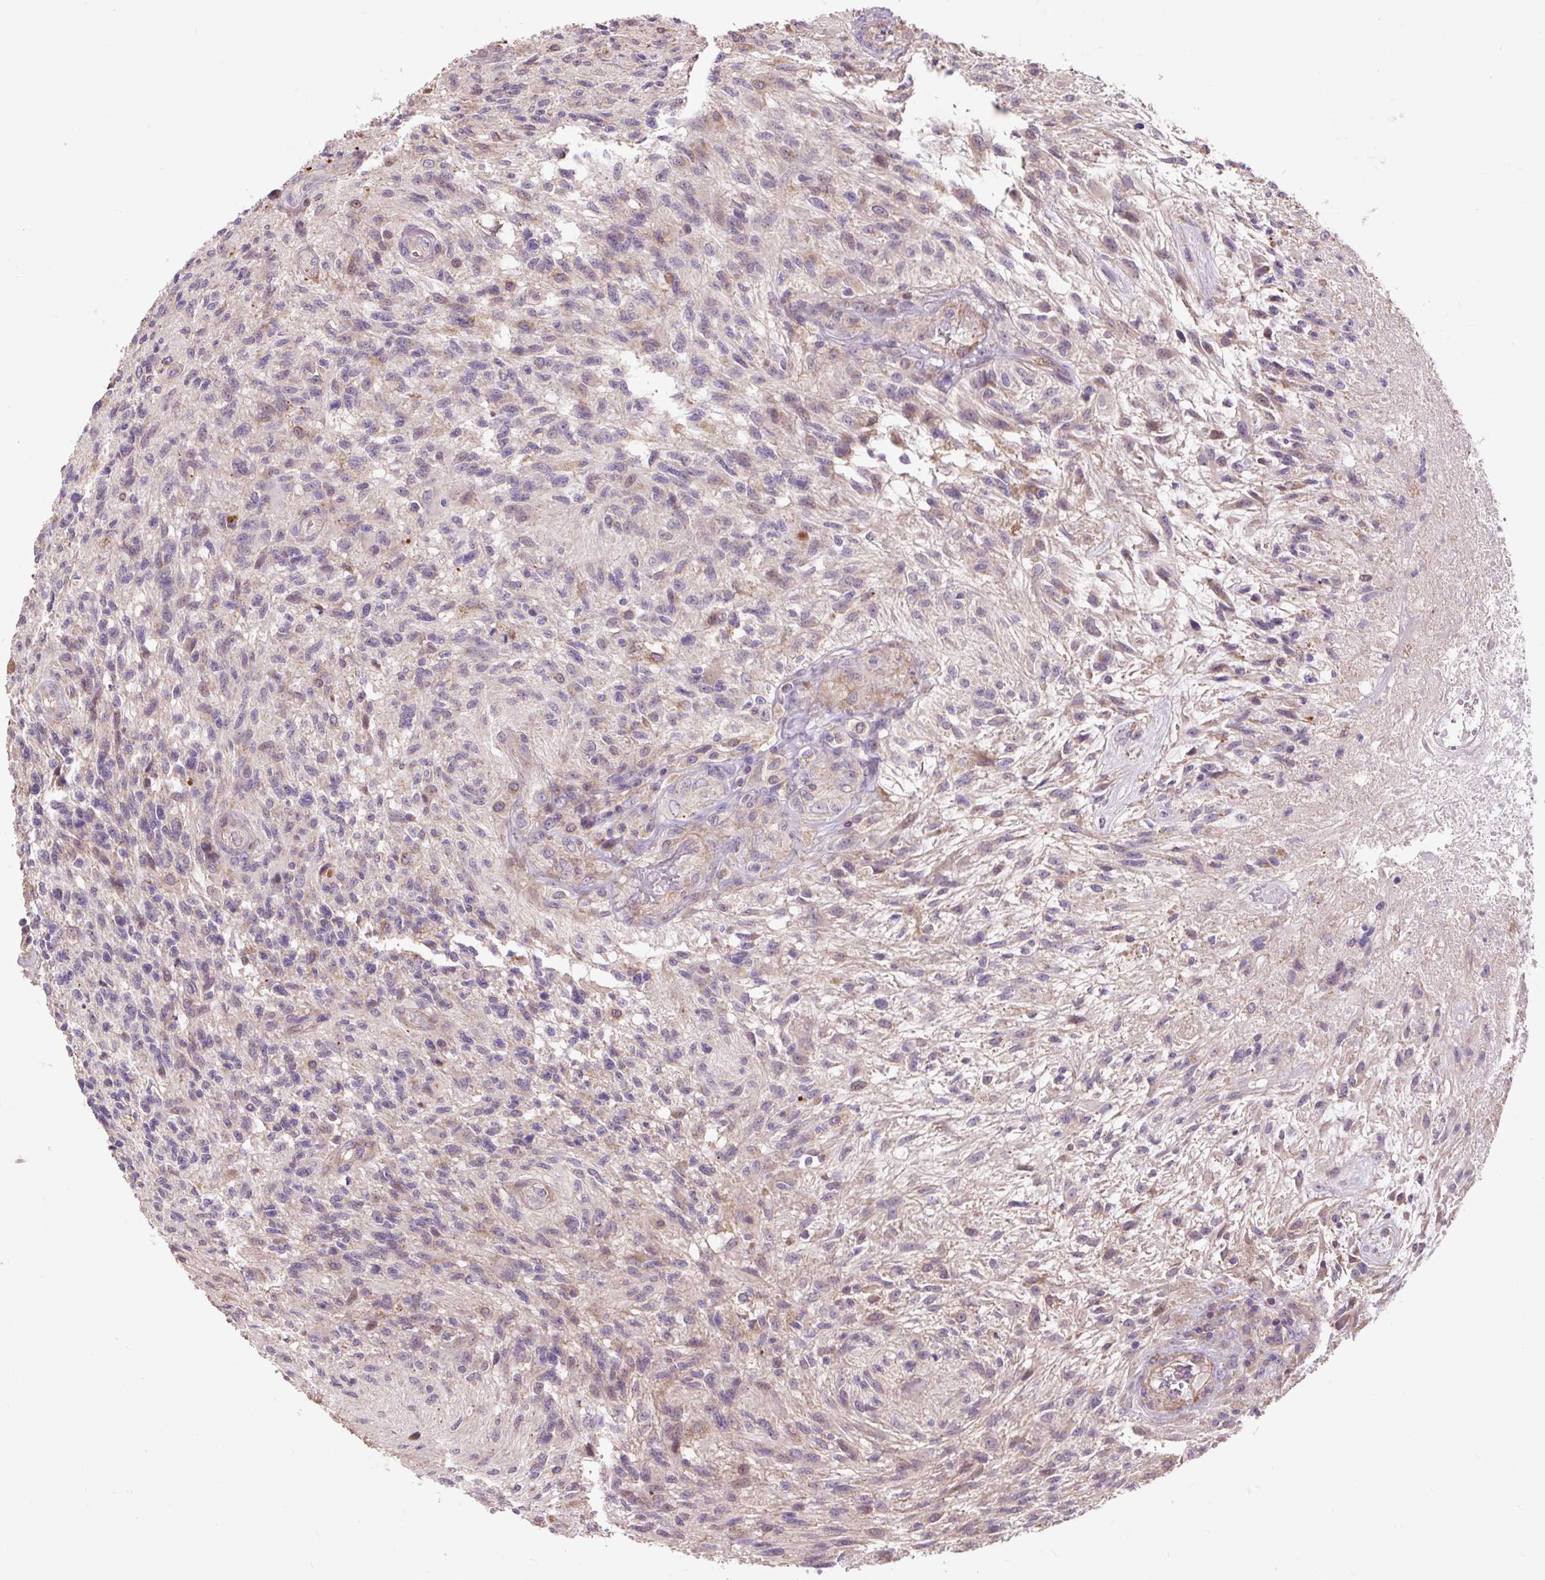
{"staining": {"intensity": "negative", "quantity": "none", "location": "none"}, "tissue": "glioma", "cell_type": "Tumor cells", "image_type": "cancer", "snomed": [{"axis": "morphology", "description": "Glioma, malignant, High grade"}, {"axis": "topography", "description": "Brain"}], "caption": "Glioma was stained to show a protein in brown. There is no significant expression in tumor cells. (DAB immunohistochemistry (IHC) visualized using brightfield microscopy, high magnification).", "gene": "PRIMPOL", "patient": {"sex": "male", "age": 56}}